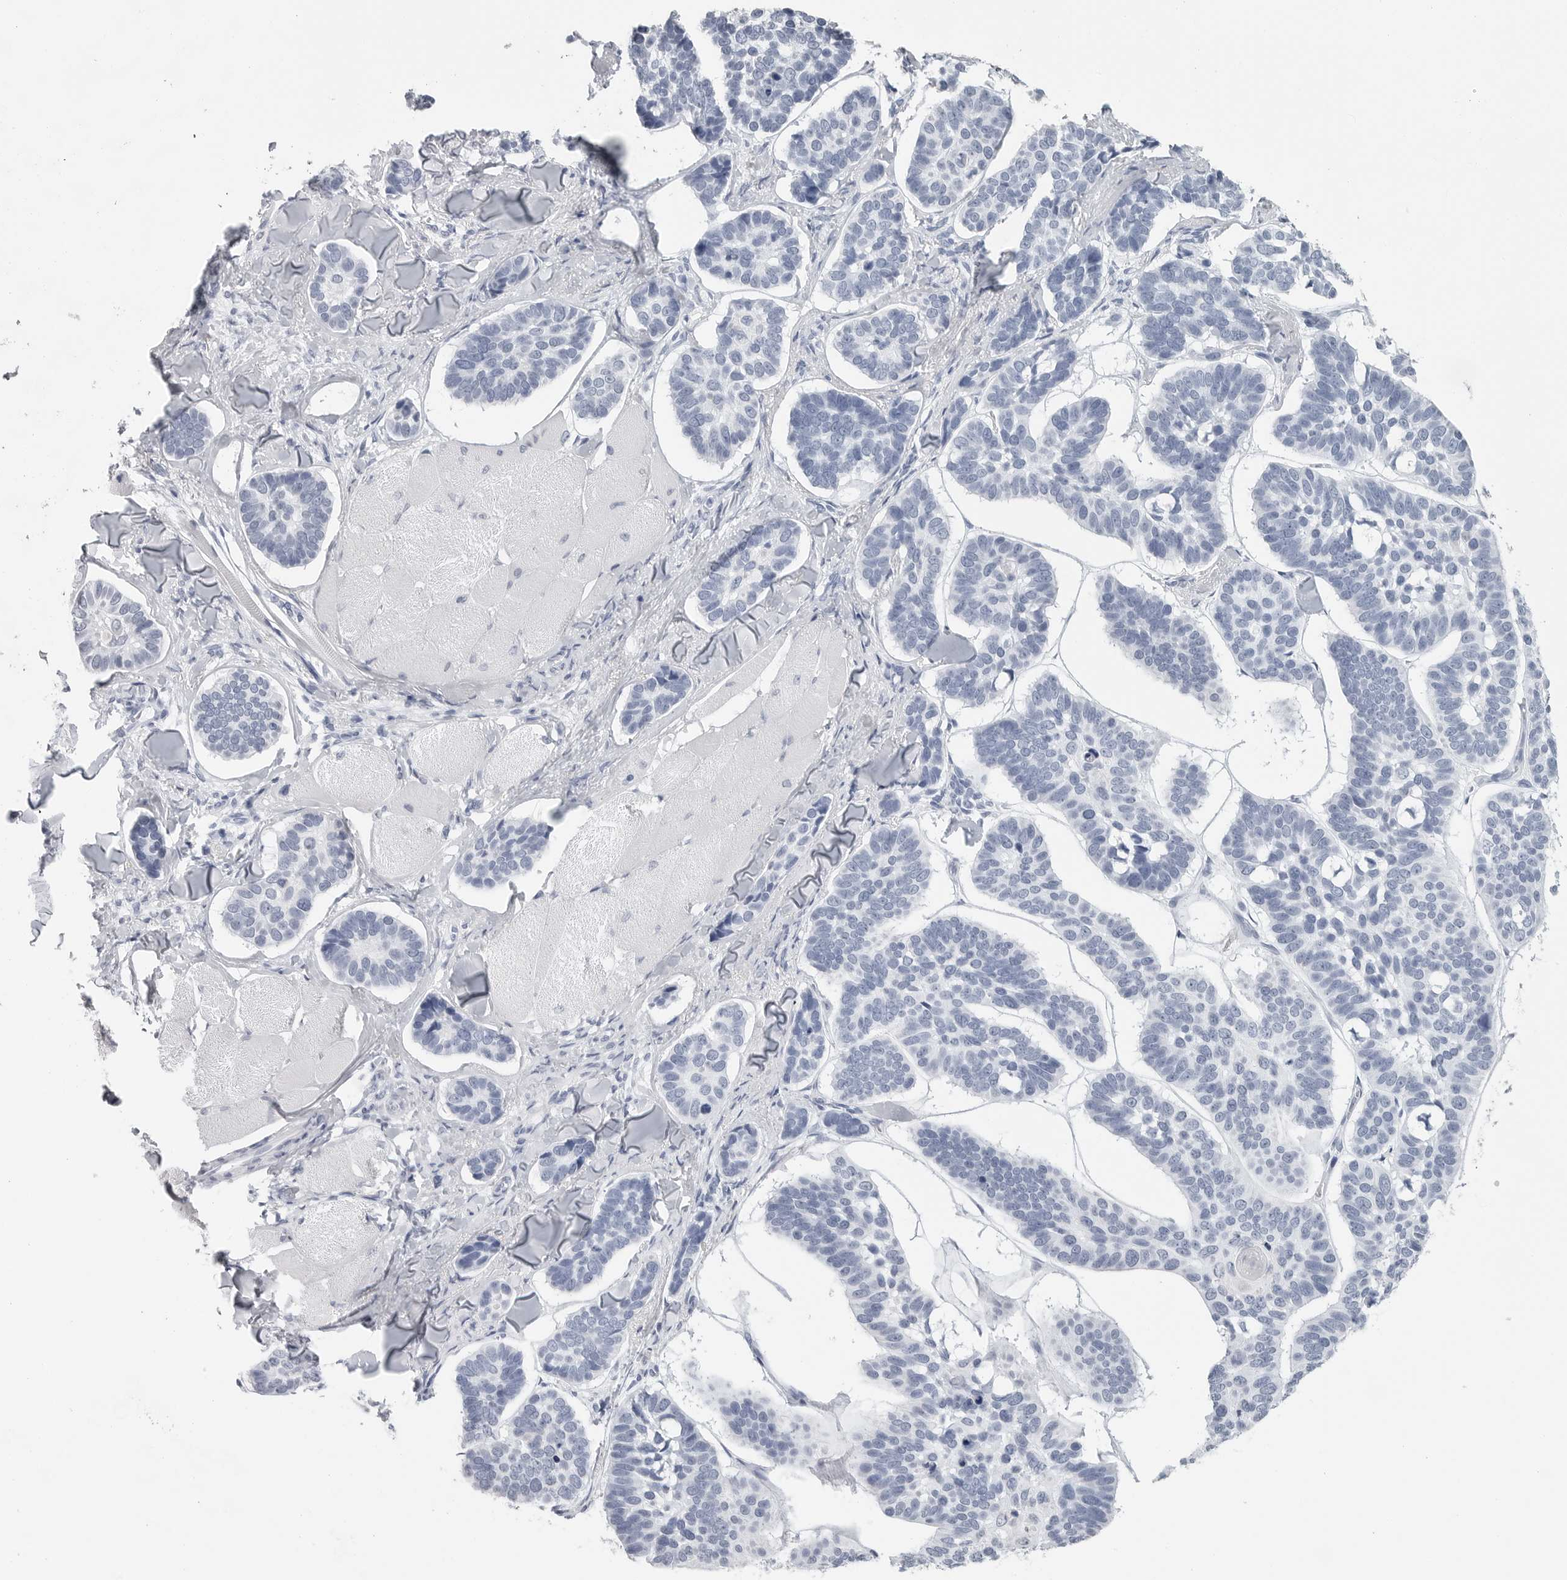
{"staining": {"intensity": "negative", "quantity": "none", "location": "none"}, "tissue": "skin cancer", "cell_type": "Tumor cells", "image_type": "cancer", "snomed": [{"axis": "morphology", "description": "Basal cell carcinoma"}, {"axis": "topography", "description": "Skin"}], "caption": "The histopathology image exhibits no significant staining in tumor cells of basal cell carcinoma (skin).", "gene": "CSH1", "patient": {"sex": "male", "age": 62}}